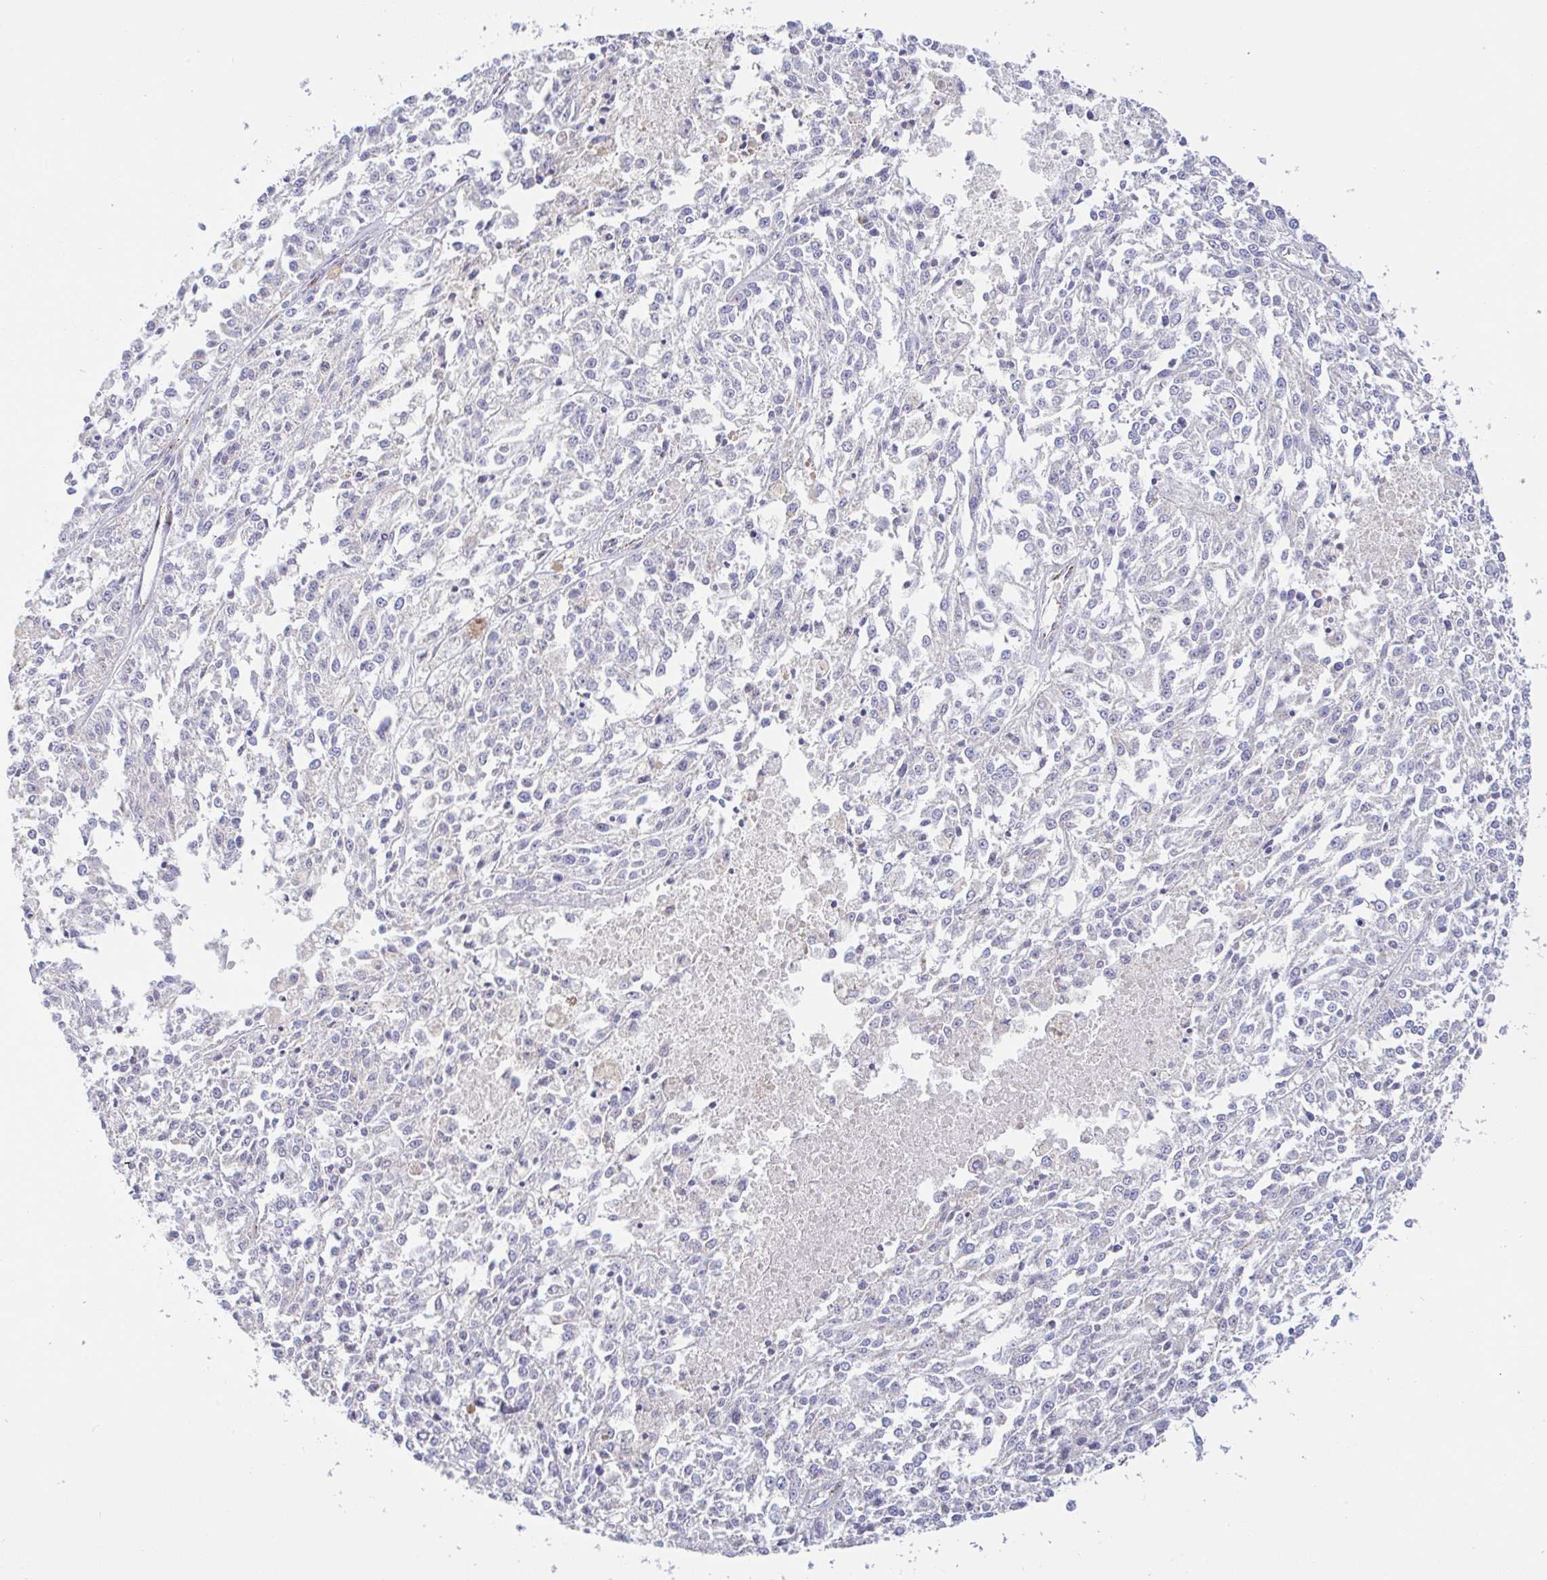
{"staining": {"intensity": "negative", "quantity": "none", "location": "none"}, "tissue": "melanoma", "cell_type": "Tumor cells", "image_type": "cancer", "snomed": [{"axis": "morphology", "description": "Malignant melanoma, NOS"}, {"axis": "topography", "description": "Skin"}], "caption": "IHC photomicrograph of neoplastic tissue: human malignant melanoma stained with DAB (3,3'-diaminobenzidine) reveals no significant protein staining in tumor cells.", "gene": "PLCD4", "patient": {"sex": "female", "age": 64}}